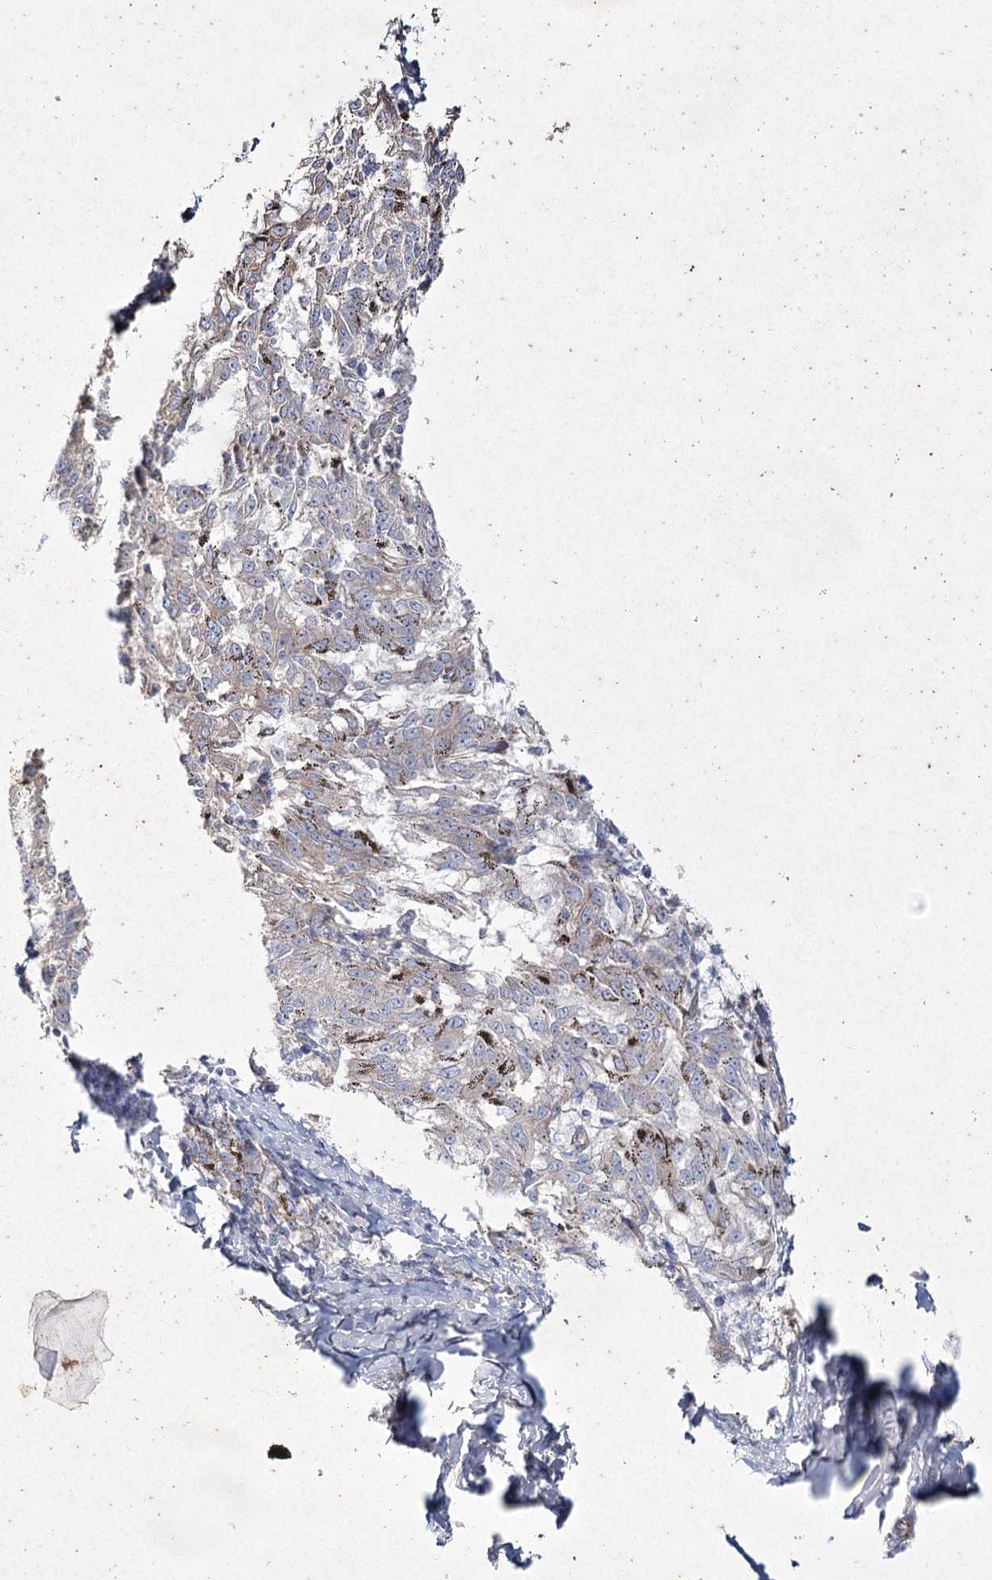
{"staining": {"intensity": "negative", "quantity": "none", "location": "none"}, "tissue": "melanoma", "cell_type": "Tumor cells", "image_type": "cancer", "snomed": [{"axis": "morphology", "description": "Malignant melanoma, NOS"}, {"axis": "topography", "description": "Skin"}], "caption": "Immunohistochemical staining of human melanoma shows no significant staining in tumor cells.", "gene": "LDLRAD3", "patient": {"sex": "female", "age": 72}}